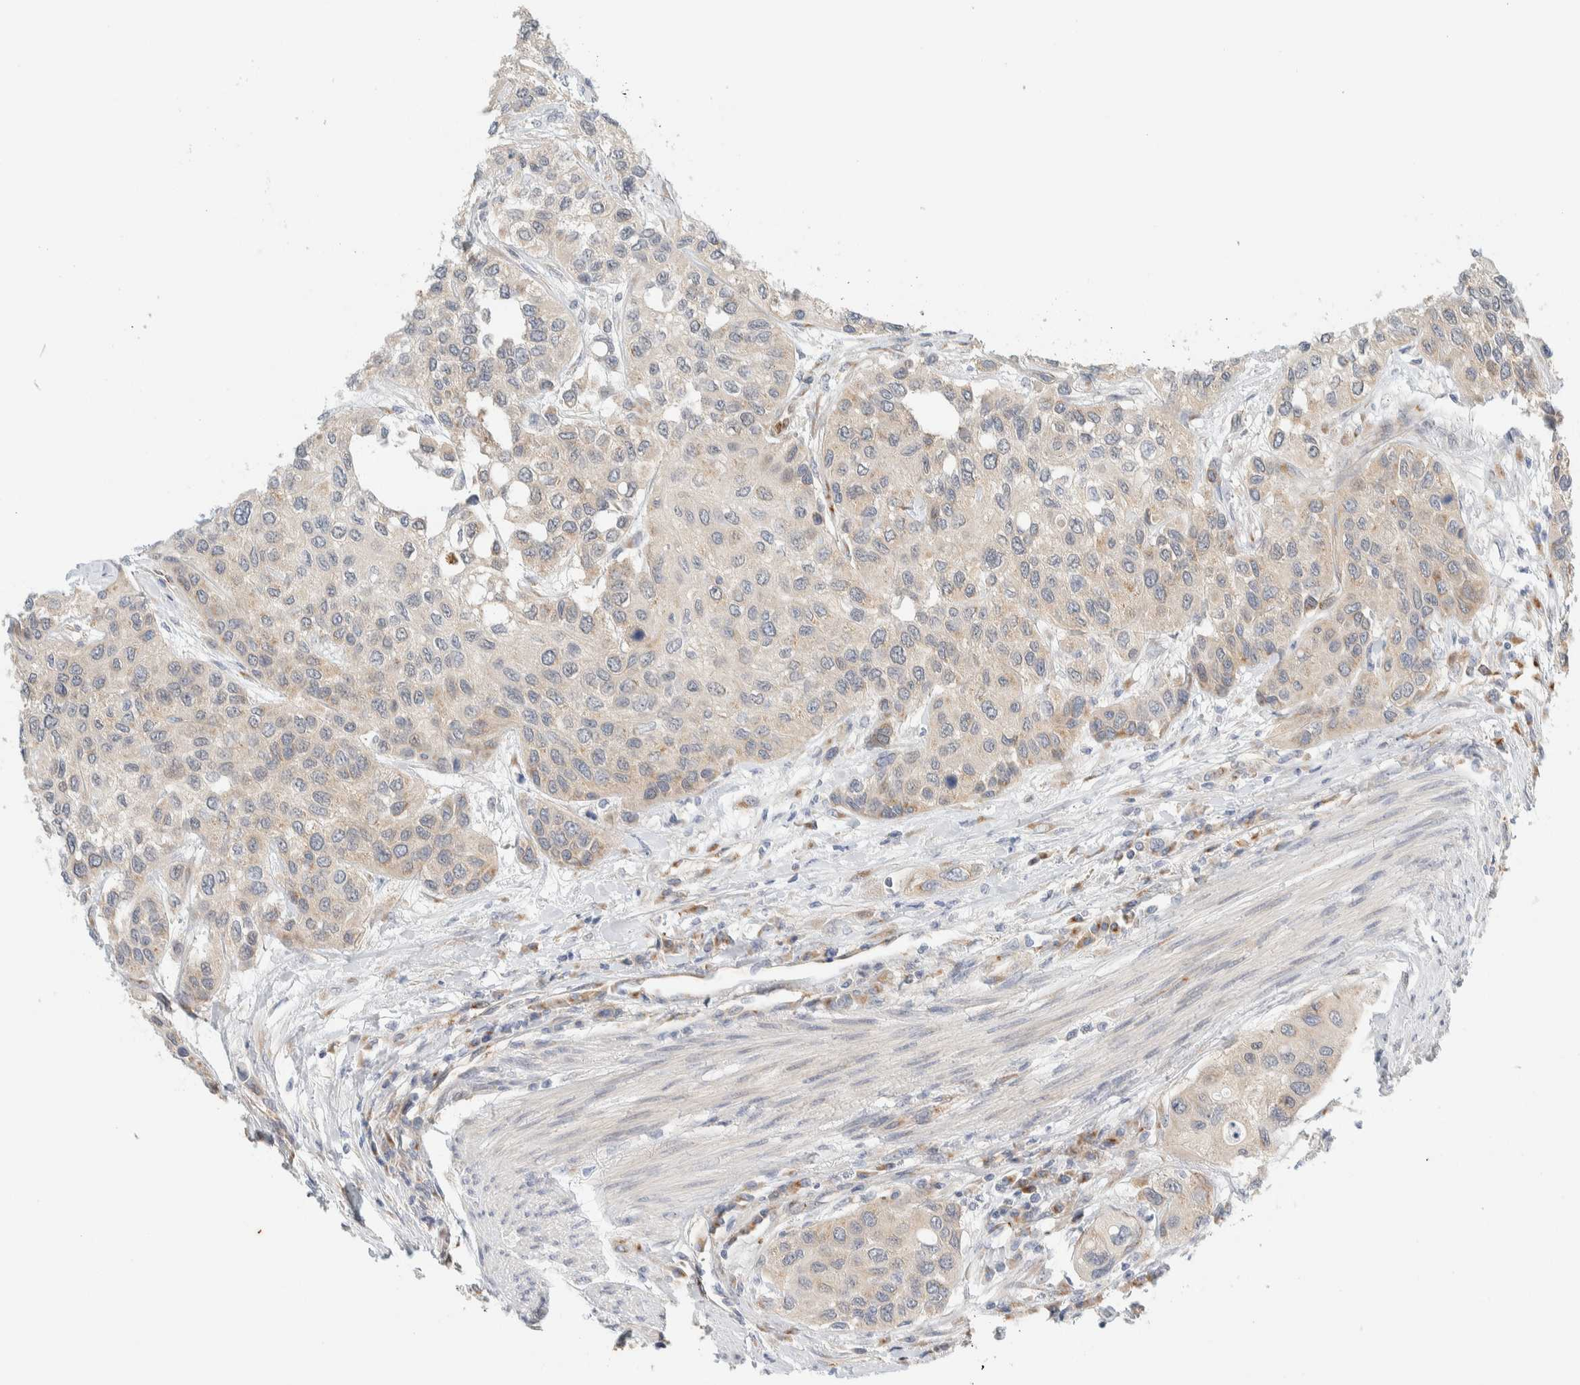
{"staining": {"intensity": "weak", "quantity": "<25%", "location": "cytoplasmic/membranous"}, "tissue": "urothelial cancer", "cell_type": "Tumor cells", "image_type": "cancer", "snomed": [{"axis": "morphology", "description": "Urothelial carcinoma, High grade"}, {"axis": "topography", "description": "Urinary bladder"}], "caption": "An image of human high-grade urothelial carcinoma is negative for staining in tumor cells.", "gene": "TMEM184B", "patient": {"sex": "female", "age": 56}}